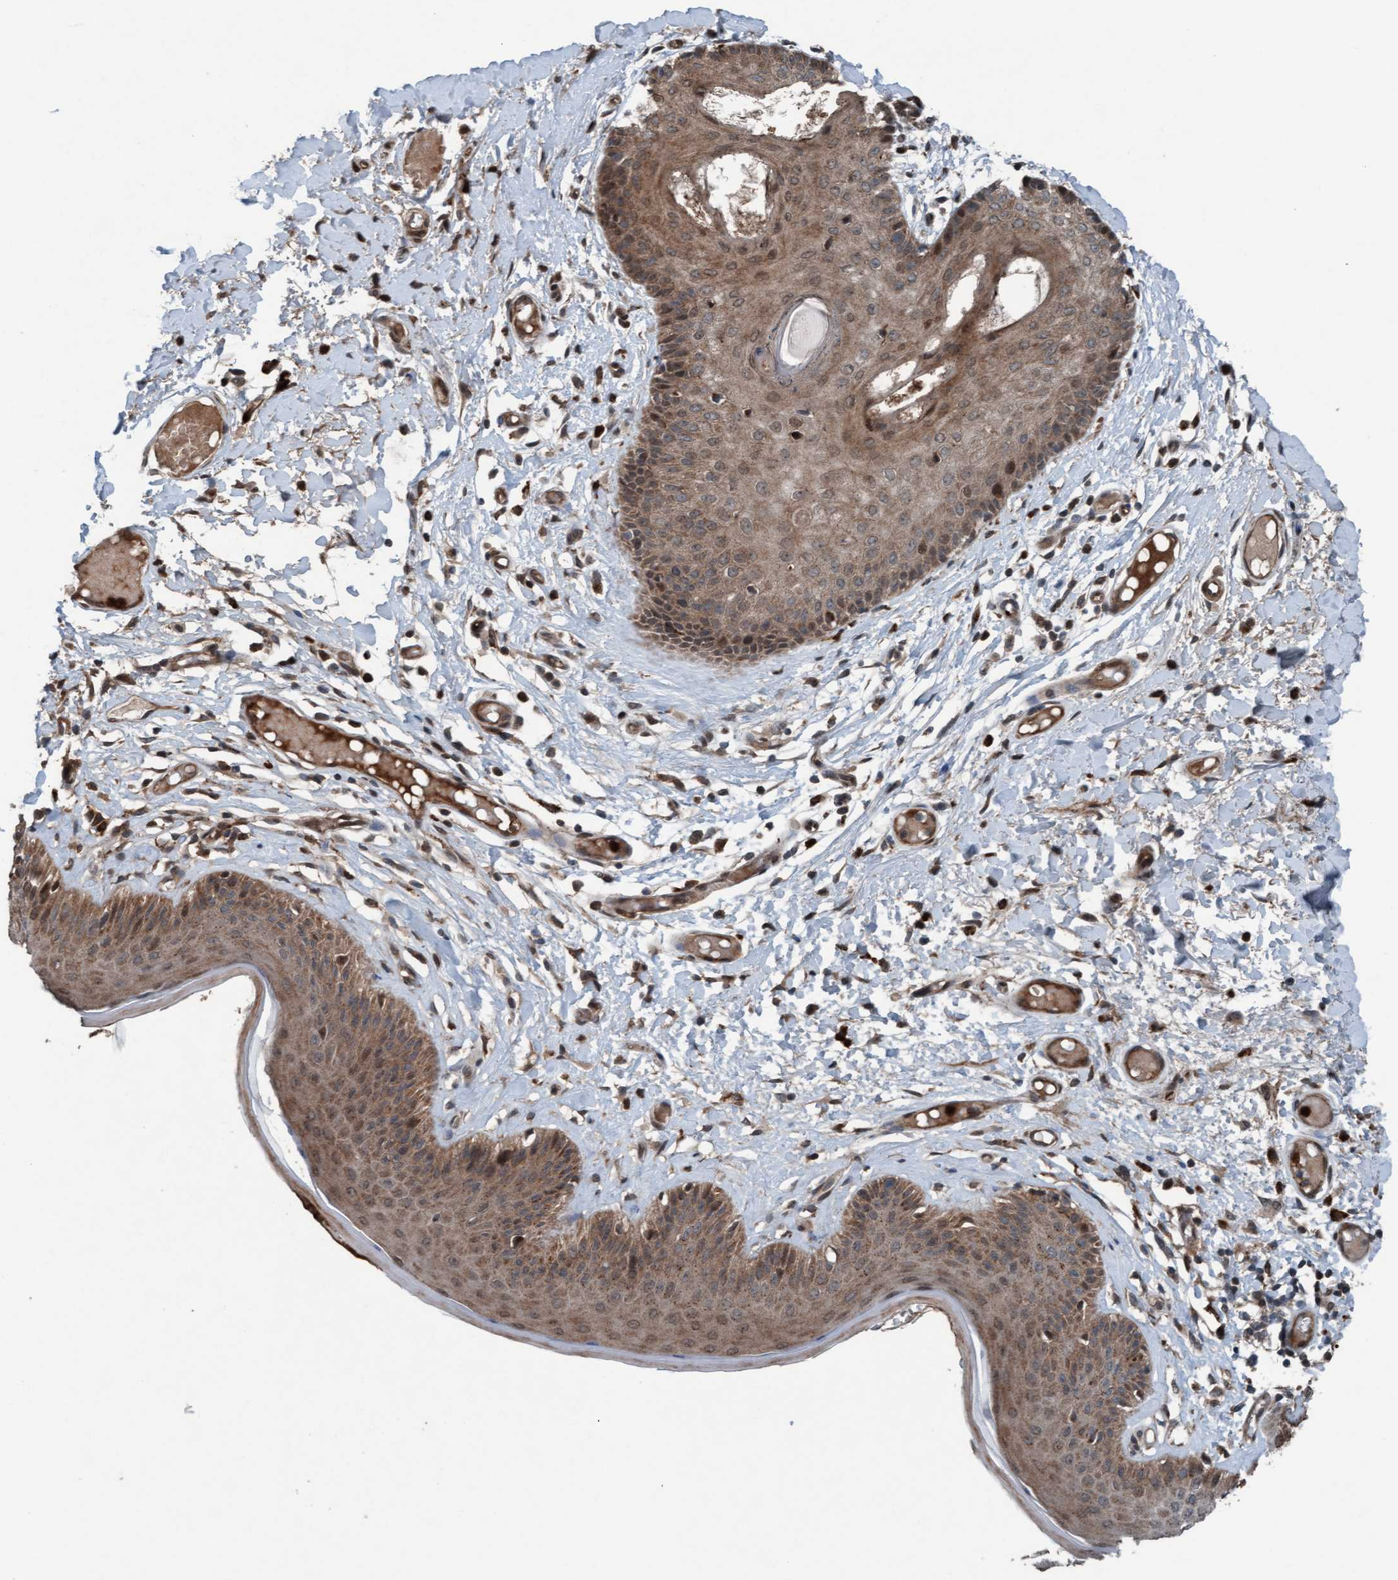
{"staining": {"intensity": "moderate", "quantity": "25%-75%", "location": "cytoplasmic/membranous,nuclear"}, "tissue": "skin", "cell_type": "Epidermal cells", "image_type": "normal", "snomed": [{"axis": "morphology", "description": "Normal tissue, NOS"}, {"axis": "topography", "description": "Vulva"}], "caption": "Moderate cytoplasmic/membranous,nuclear expression for a protein is appreciated in about 25%-75% of epidermal cells of normal skin using immunohistochemistry.", "gene": "PLXNB2", "patient": {"sex": "female", "age": 73}}